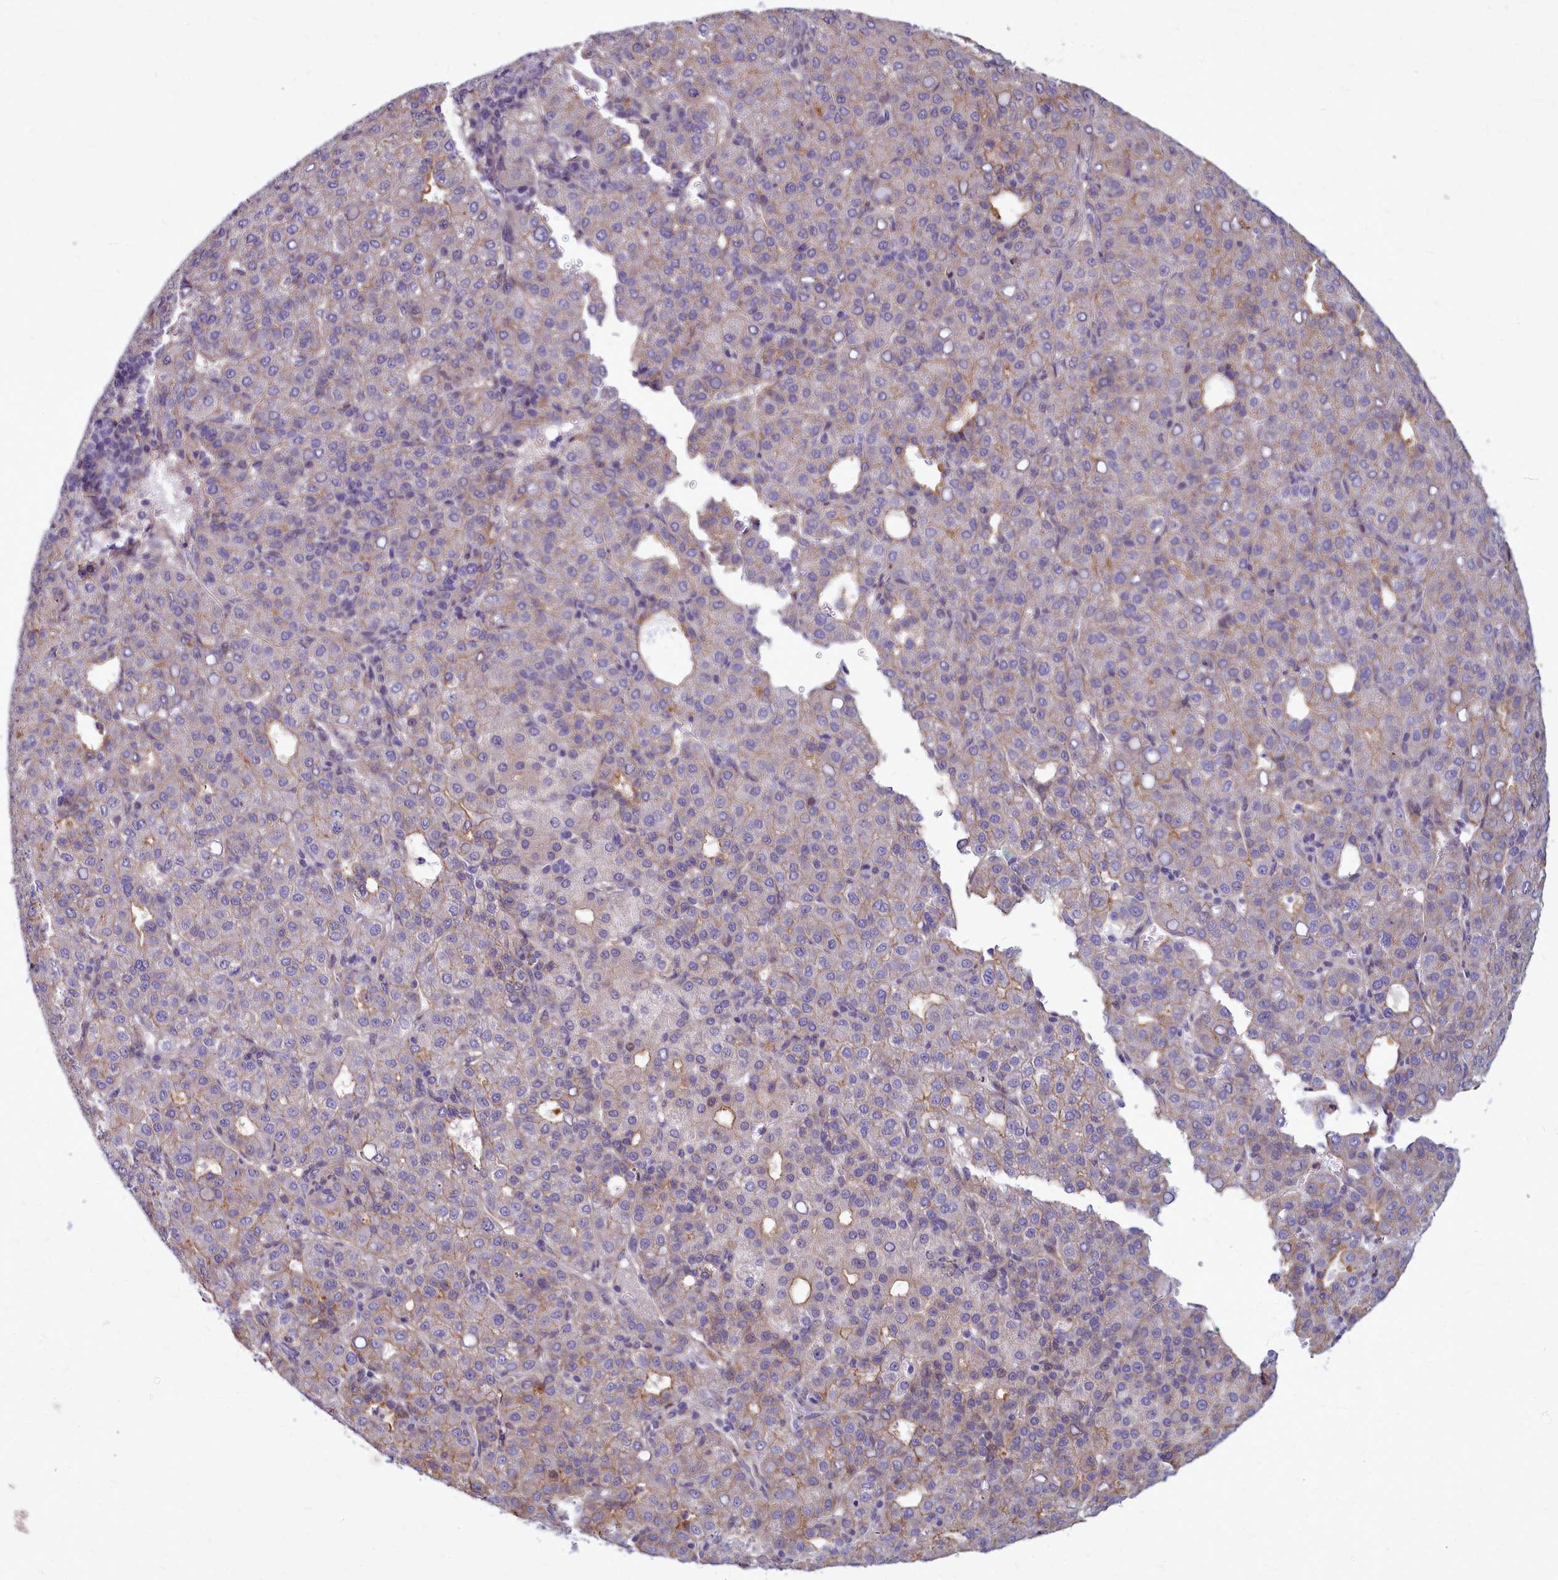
{"staining": {"intensity": "weak", "quantity": "<25%", "location": "cytoplasmic/membranous"}, "tissue": "liver cancer", "cell_type": "Tumor cells", "image_type": "cancer", "snomed": [{"axis": "morphology", "description": "Carcinoma, Hepatocellular, NOS"}, {"axis": "topography", "description": "Liver"}], "caption": "DAB (3,3'-diaminobenzidine) immunohistochemical staining of human liver cancer (hepatocellular carcinoma) demonstrates no significant positivity in tumor cells.", "gene": "TTC5", "patient": {"sex": "male", "age": 65}}